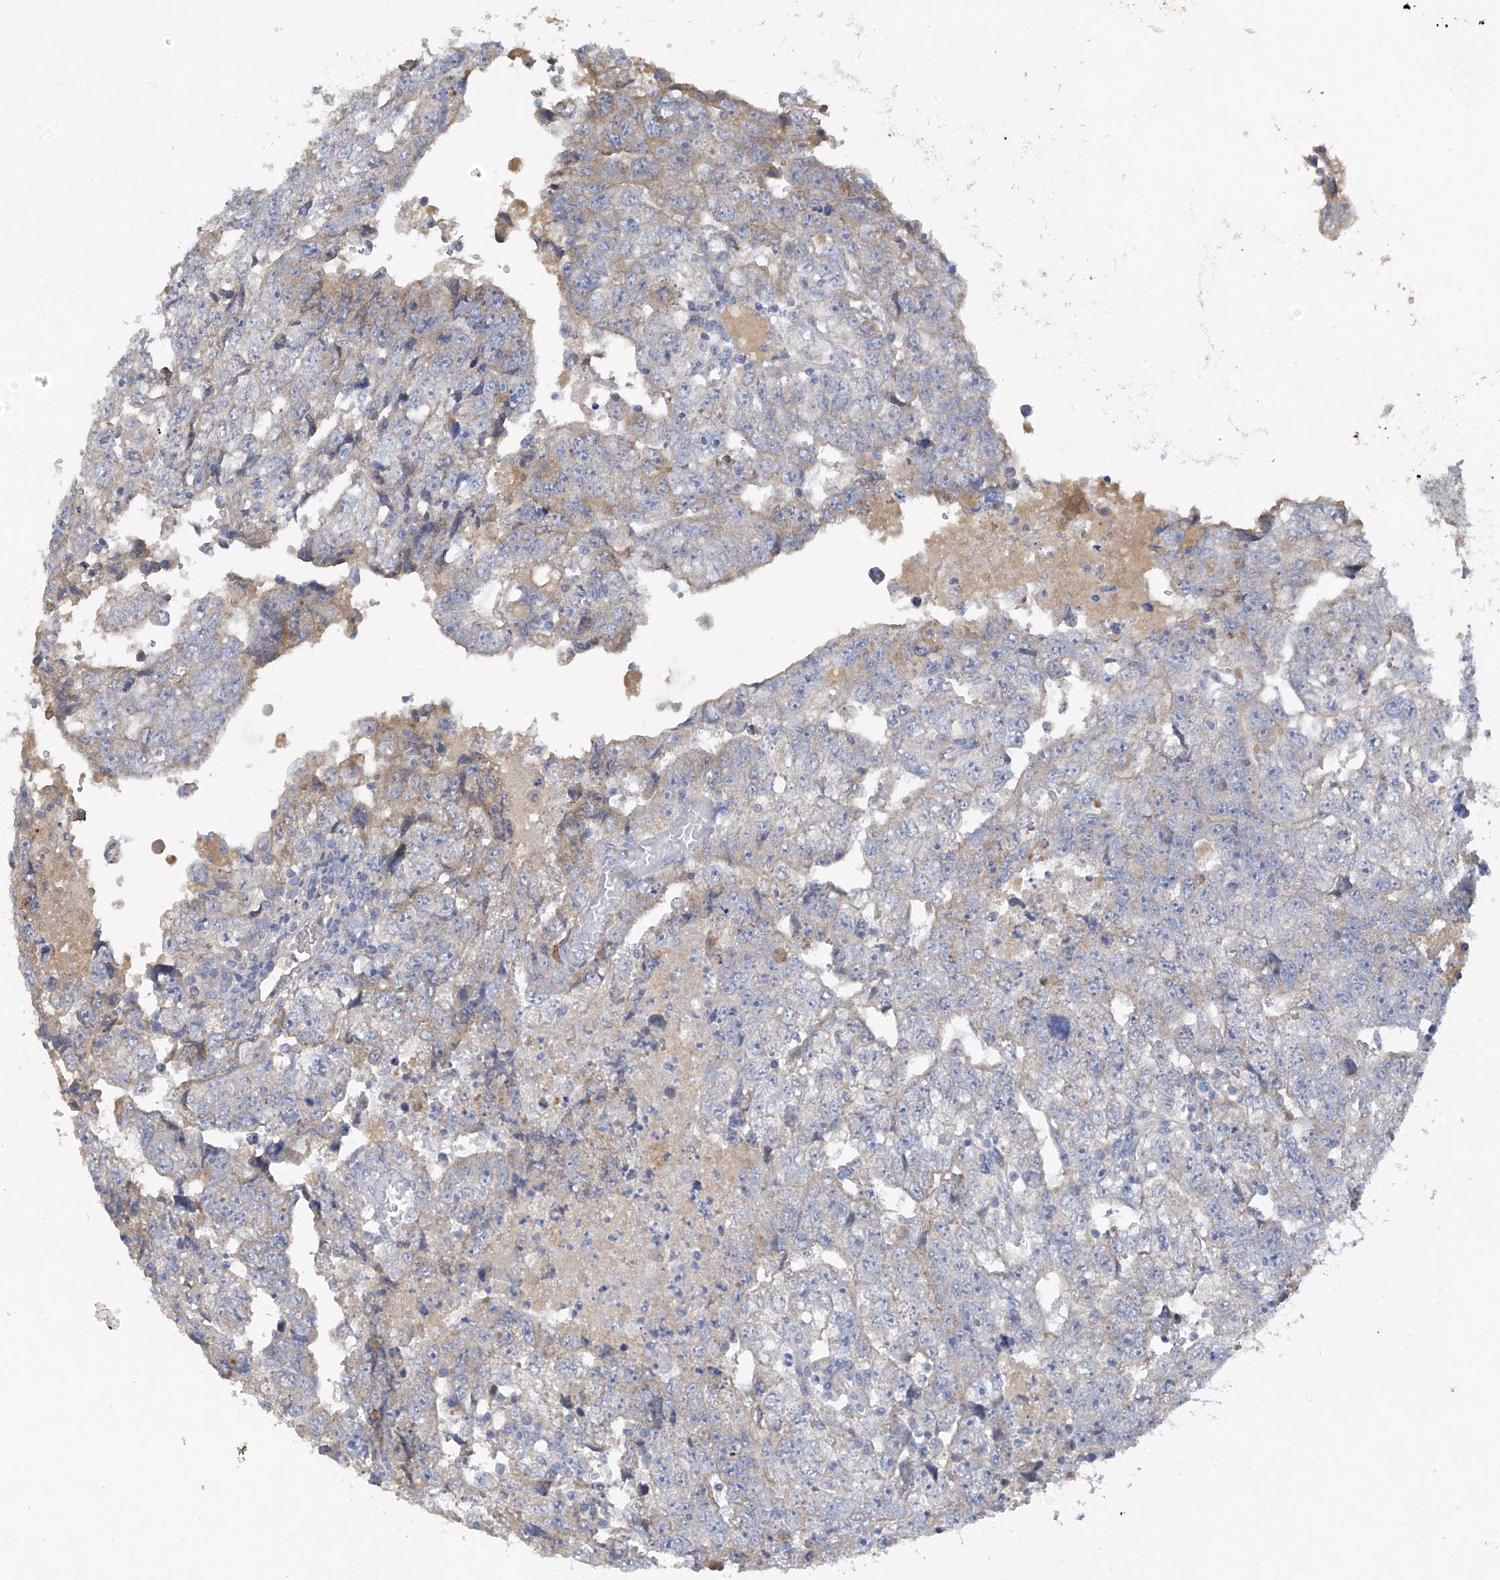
{"staining": {"intensity": "negative", "quantity": "none", "location": "none"}, "tissue": "testis cancer", "cell_type": "Tumor cells", "image_type": "cancer", "snomed": [{"axis": "morphology", "description": "Carcinoma, Embryonal, NOS"}, {"axis": "topography", "description": "Testis"}], "caption": "Image shows no protein expression in tumor cells of embryonal carcinoma (testis) tissue.", "gene": "PRSS12", "patient": {"sex": "male", "age": 36}}